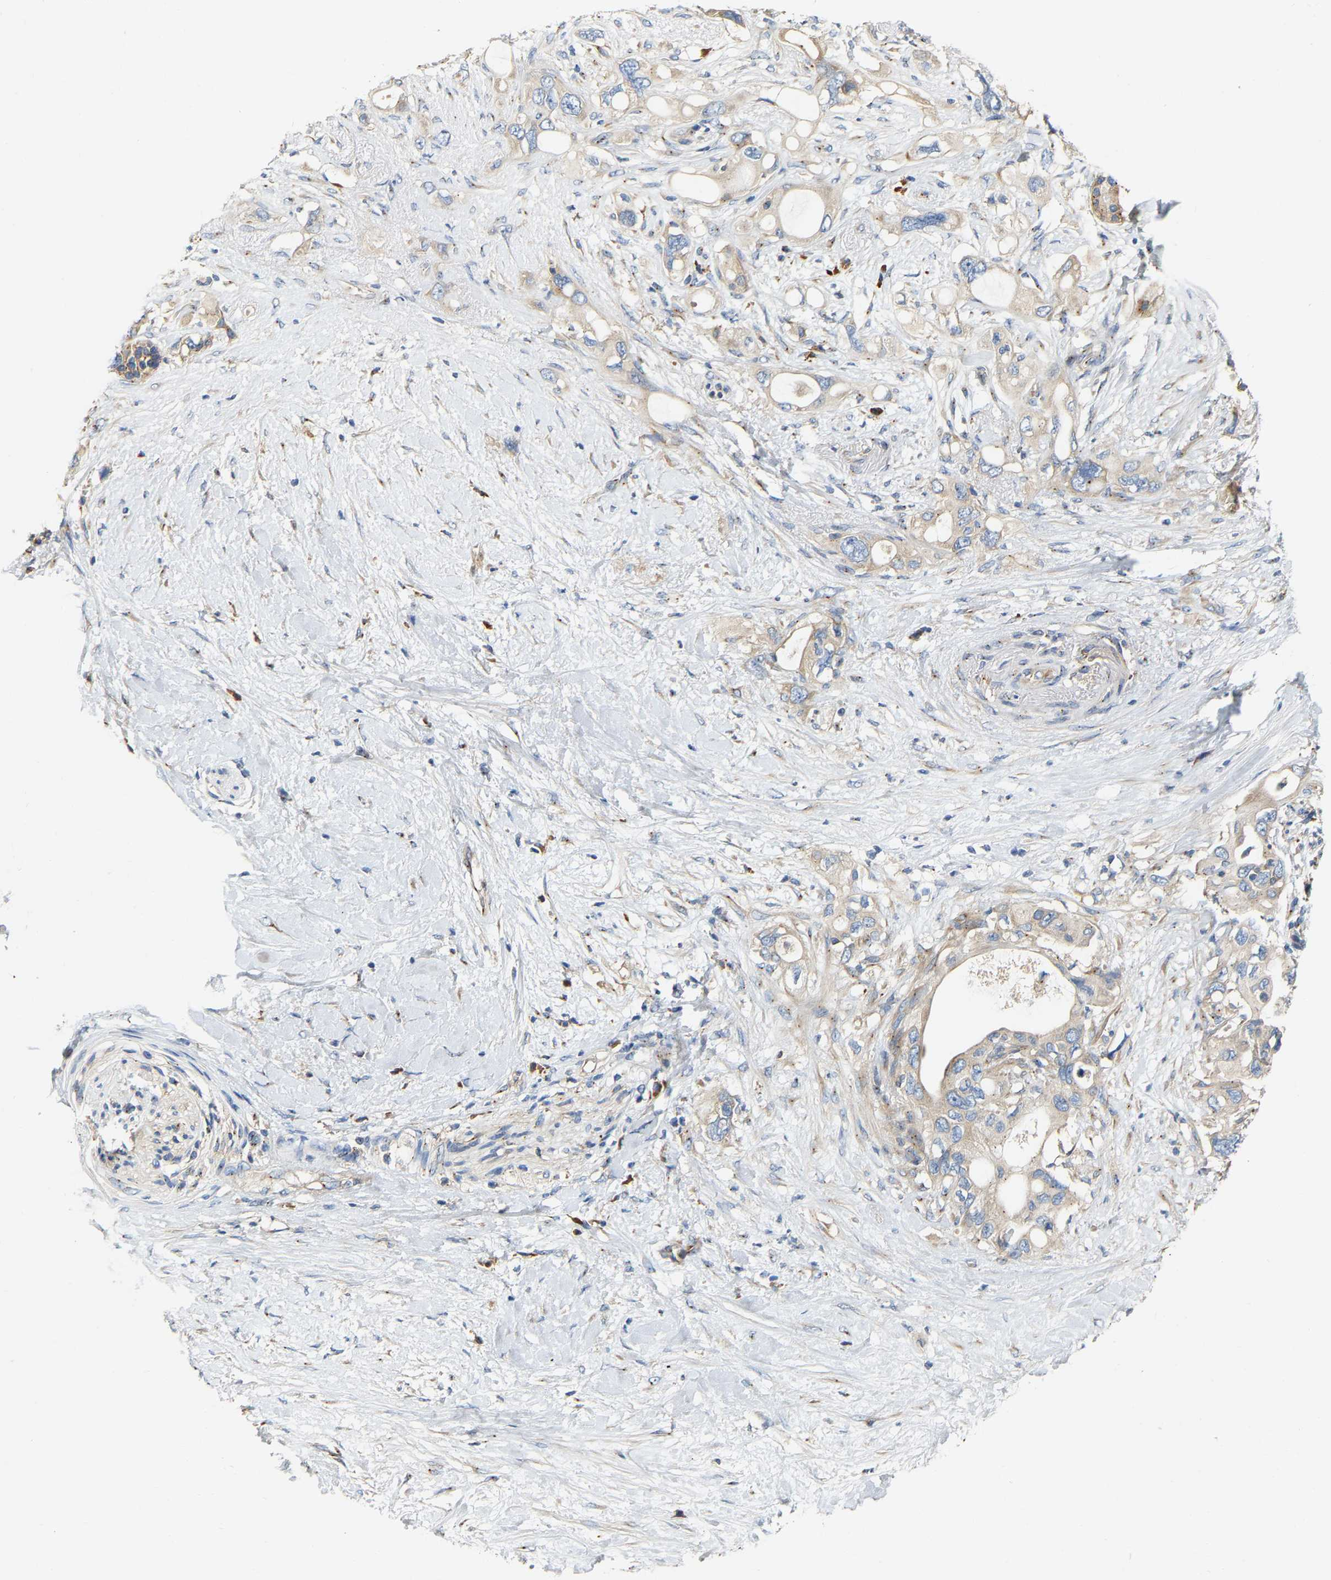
{"staining": {"intensity": "weak", "quantity": ">75%", "location": "cytoplasmic/membranous"}, "tissue": "pancreatic cancer", "cell_type": "Tumor cells", "image_type": "cancer", "snomed": [{"axis": "morphology", "description": "Adenocarcinoma, NOS"}, {"axis": "topography", "description": "Pancreas"}], "caption": "An immunohistochemistry (IHC) micrograph of neoplastic tissue is shown. Protein staining in brown shows weak cytoplasmic/membranous positivity in pancreatic cancer within tumor cells. (Stains: DAB in brown, nuclei in blue, Microscopy: brightfield microscopy at high magnification).", "gene": "PCNT", "patient": {"sex": "female", "age": 56}}